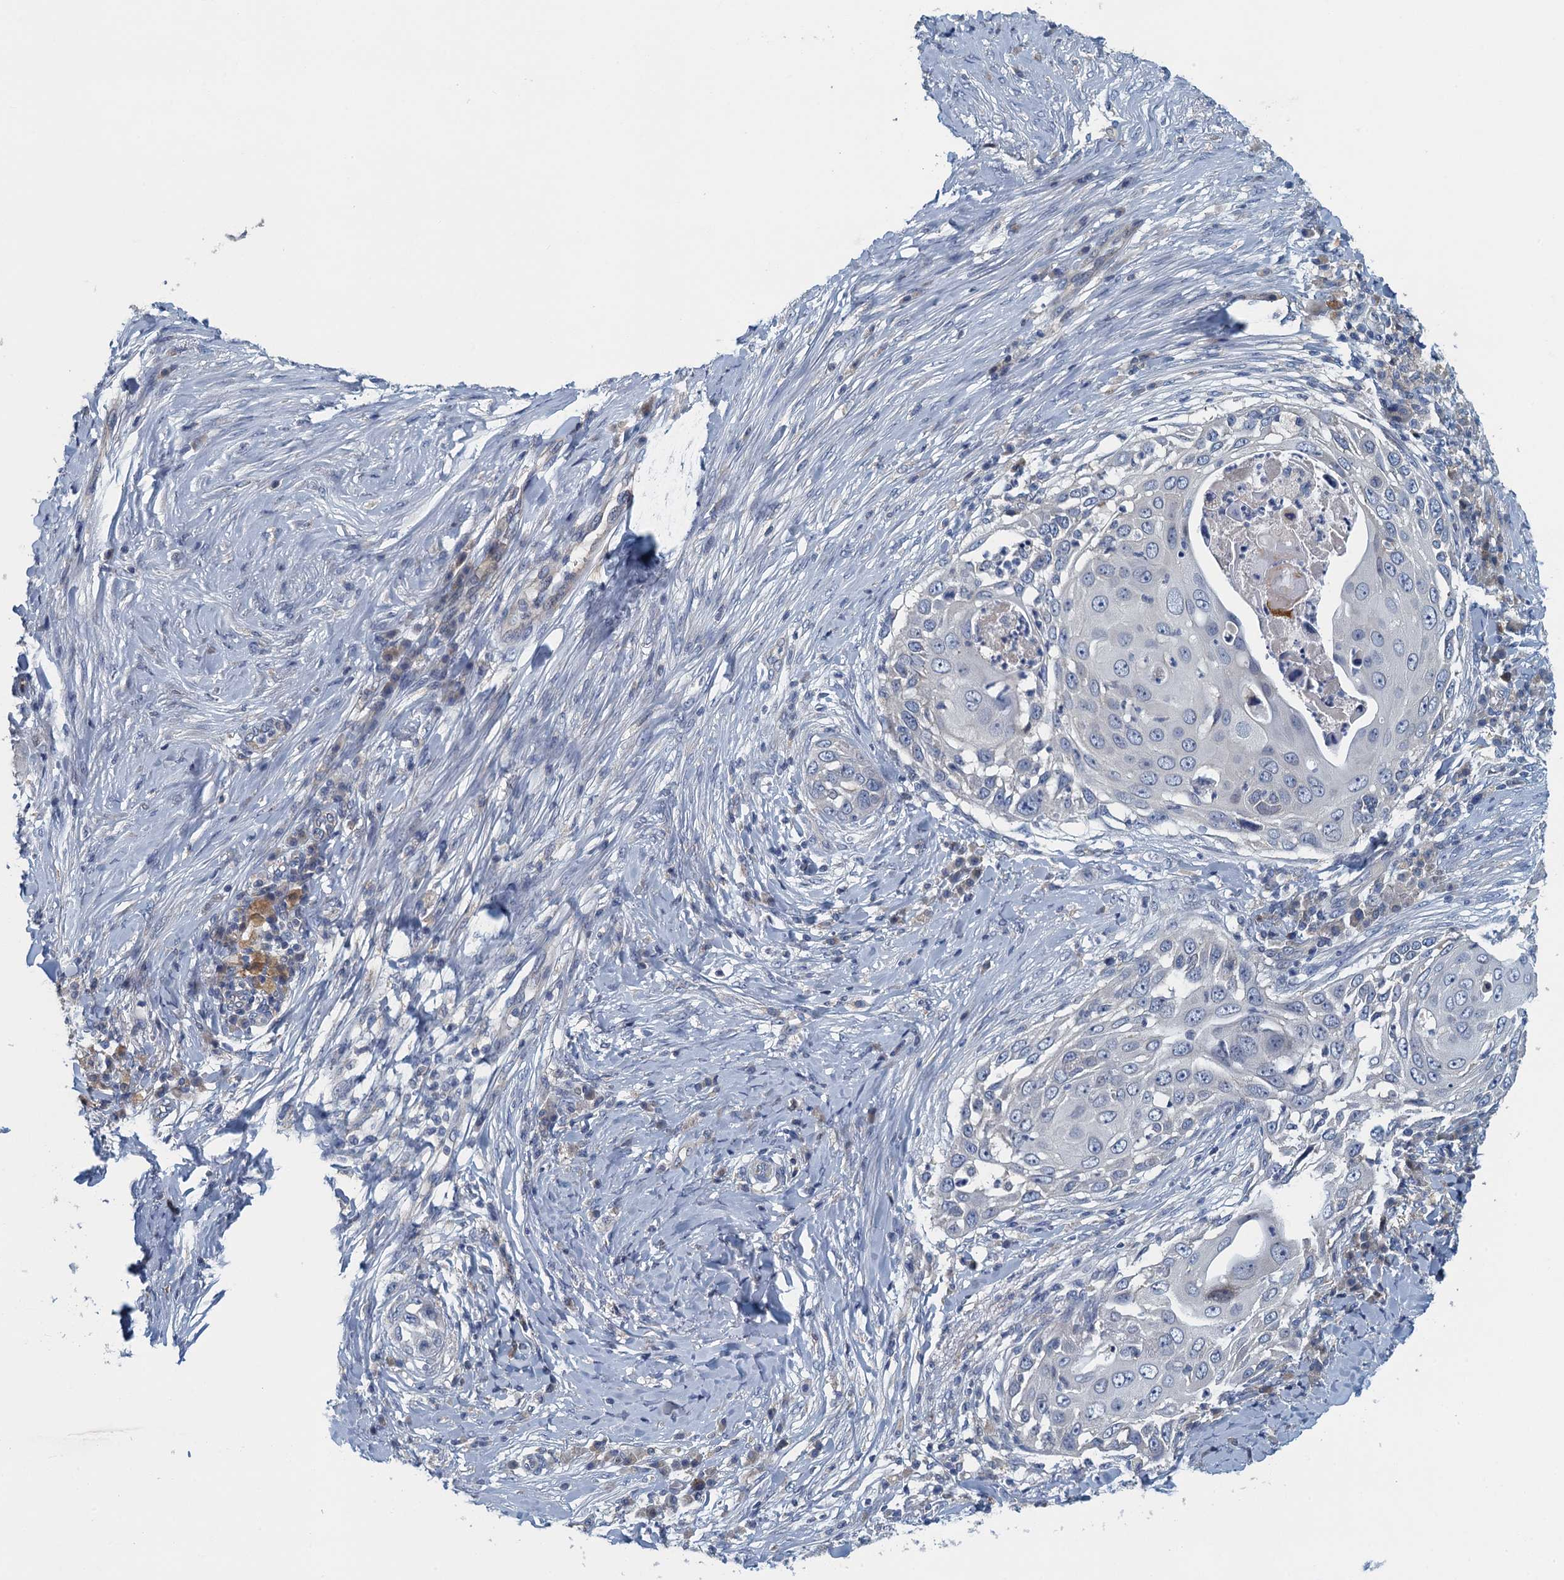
{"staining": {"intensity": "negative", "quantity": "none", "location": "none"}, "tissue": "skin cancer", "cell_type": "Tumor cells", "image_type": "cancer", "snomed": [{"axis": "morphology", "description": "Squamous cell carcinoma, NOS"}, {"axis": "topography", "description": "Skin"}], "caption": "Immunohistochemical staining of human skin cancer (squamous cell carcinoma) displays no significant positivity in tumor cells.", "gene": "NCKAP1L", "patient": {"sex": "female", "age": 44}}